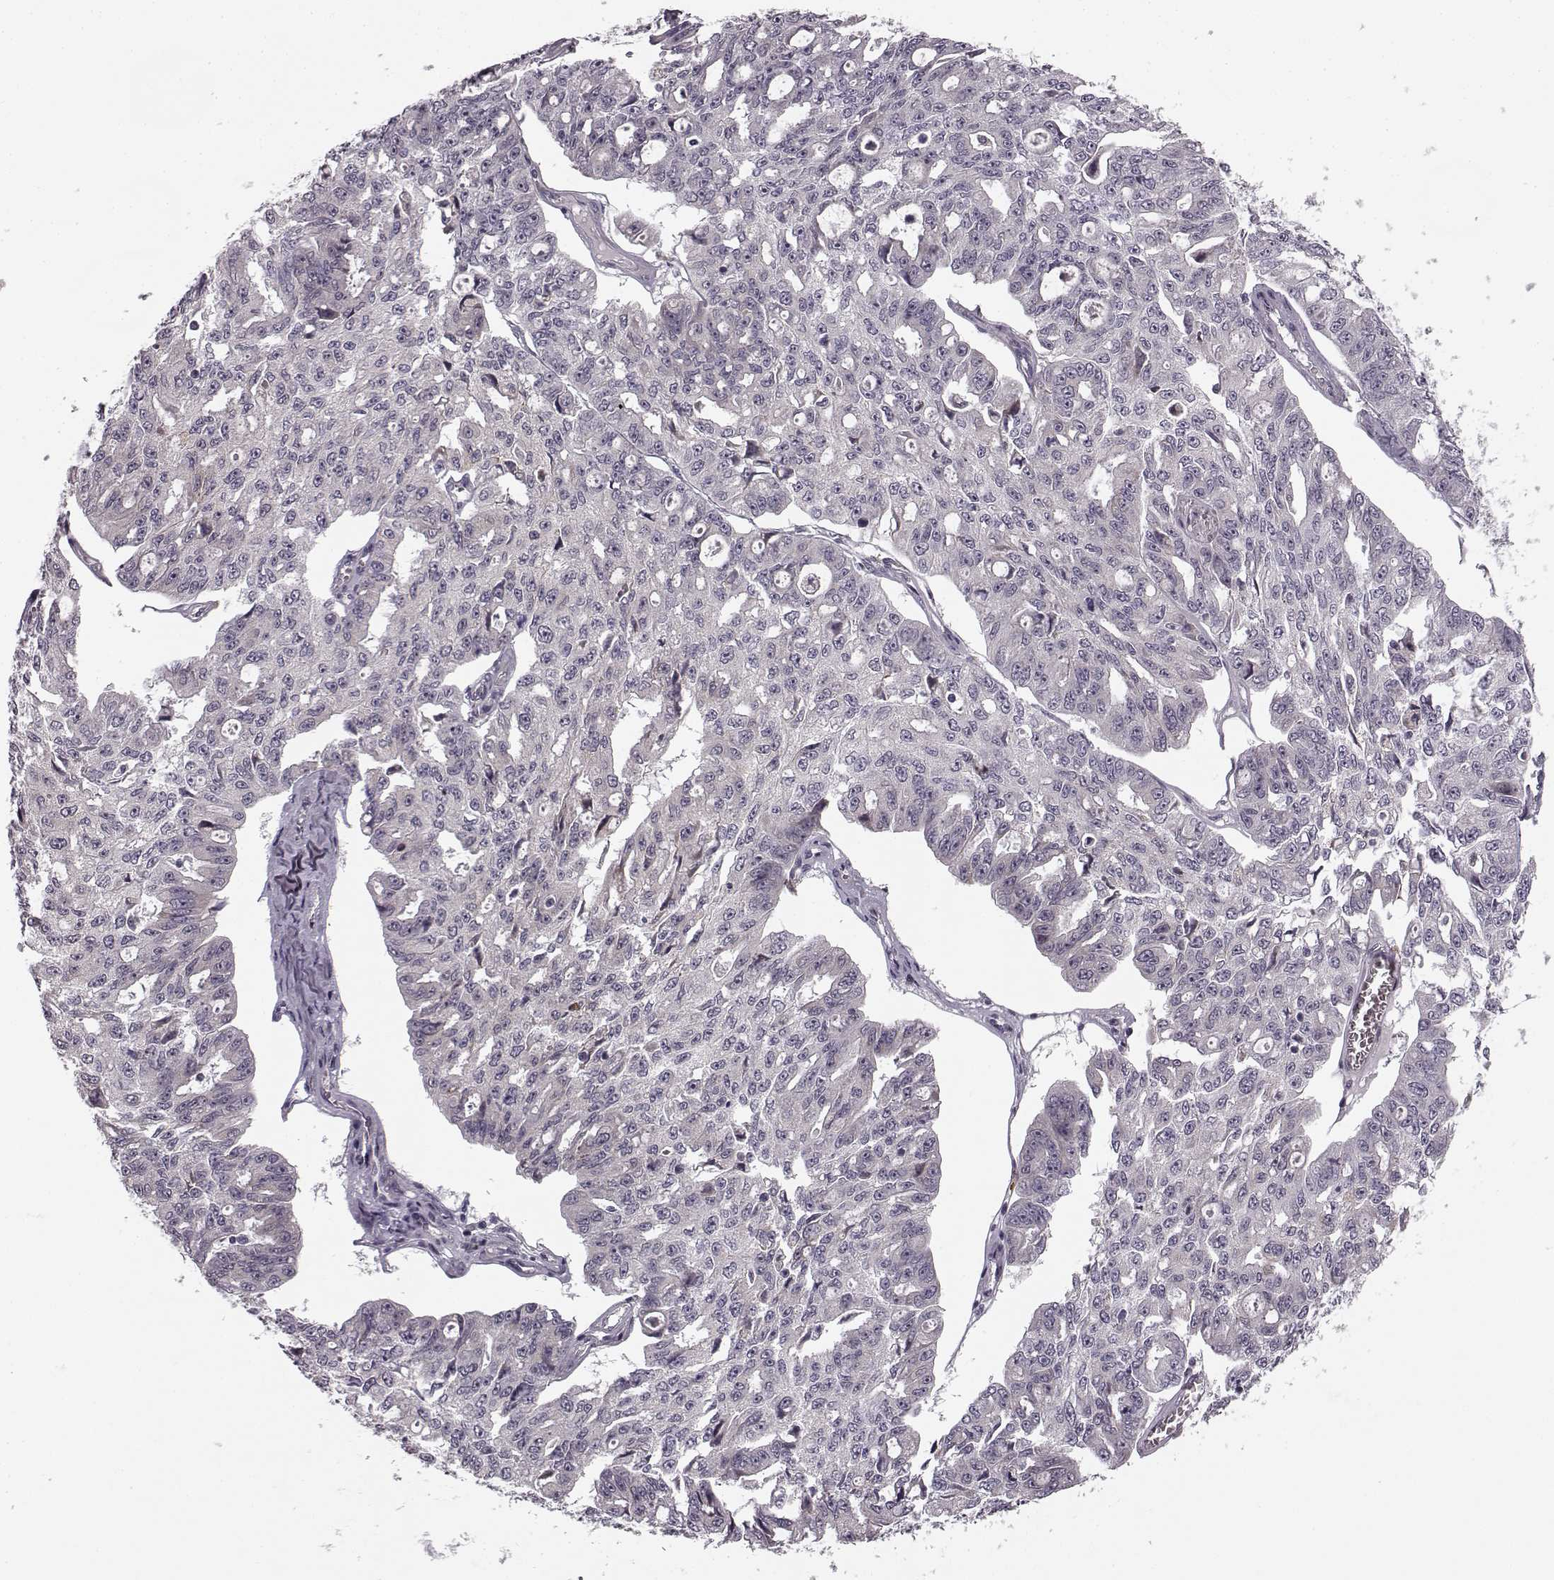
{"staining": {"intensity": "negative", "quantity": "none", "location": "none"}, "tissue": "ovarian cancer", "cell_type": "Tumor cells", "image_type": "cancer", "snomed": [{"axis": "morphology", "description": "Carcinoma, endometroid"}, {"axis": "topography", "description": "Ovary"}], "caption": "Photomicrograph shows no significant protein staining in tumor cells of endometroid carcinoma (ovarian).", "gene": "FAM234B", "patient": {"sex": "female", "age": 65}}